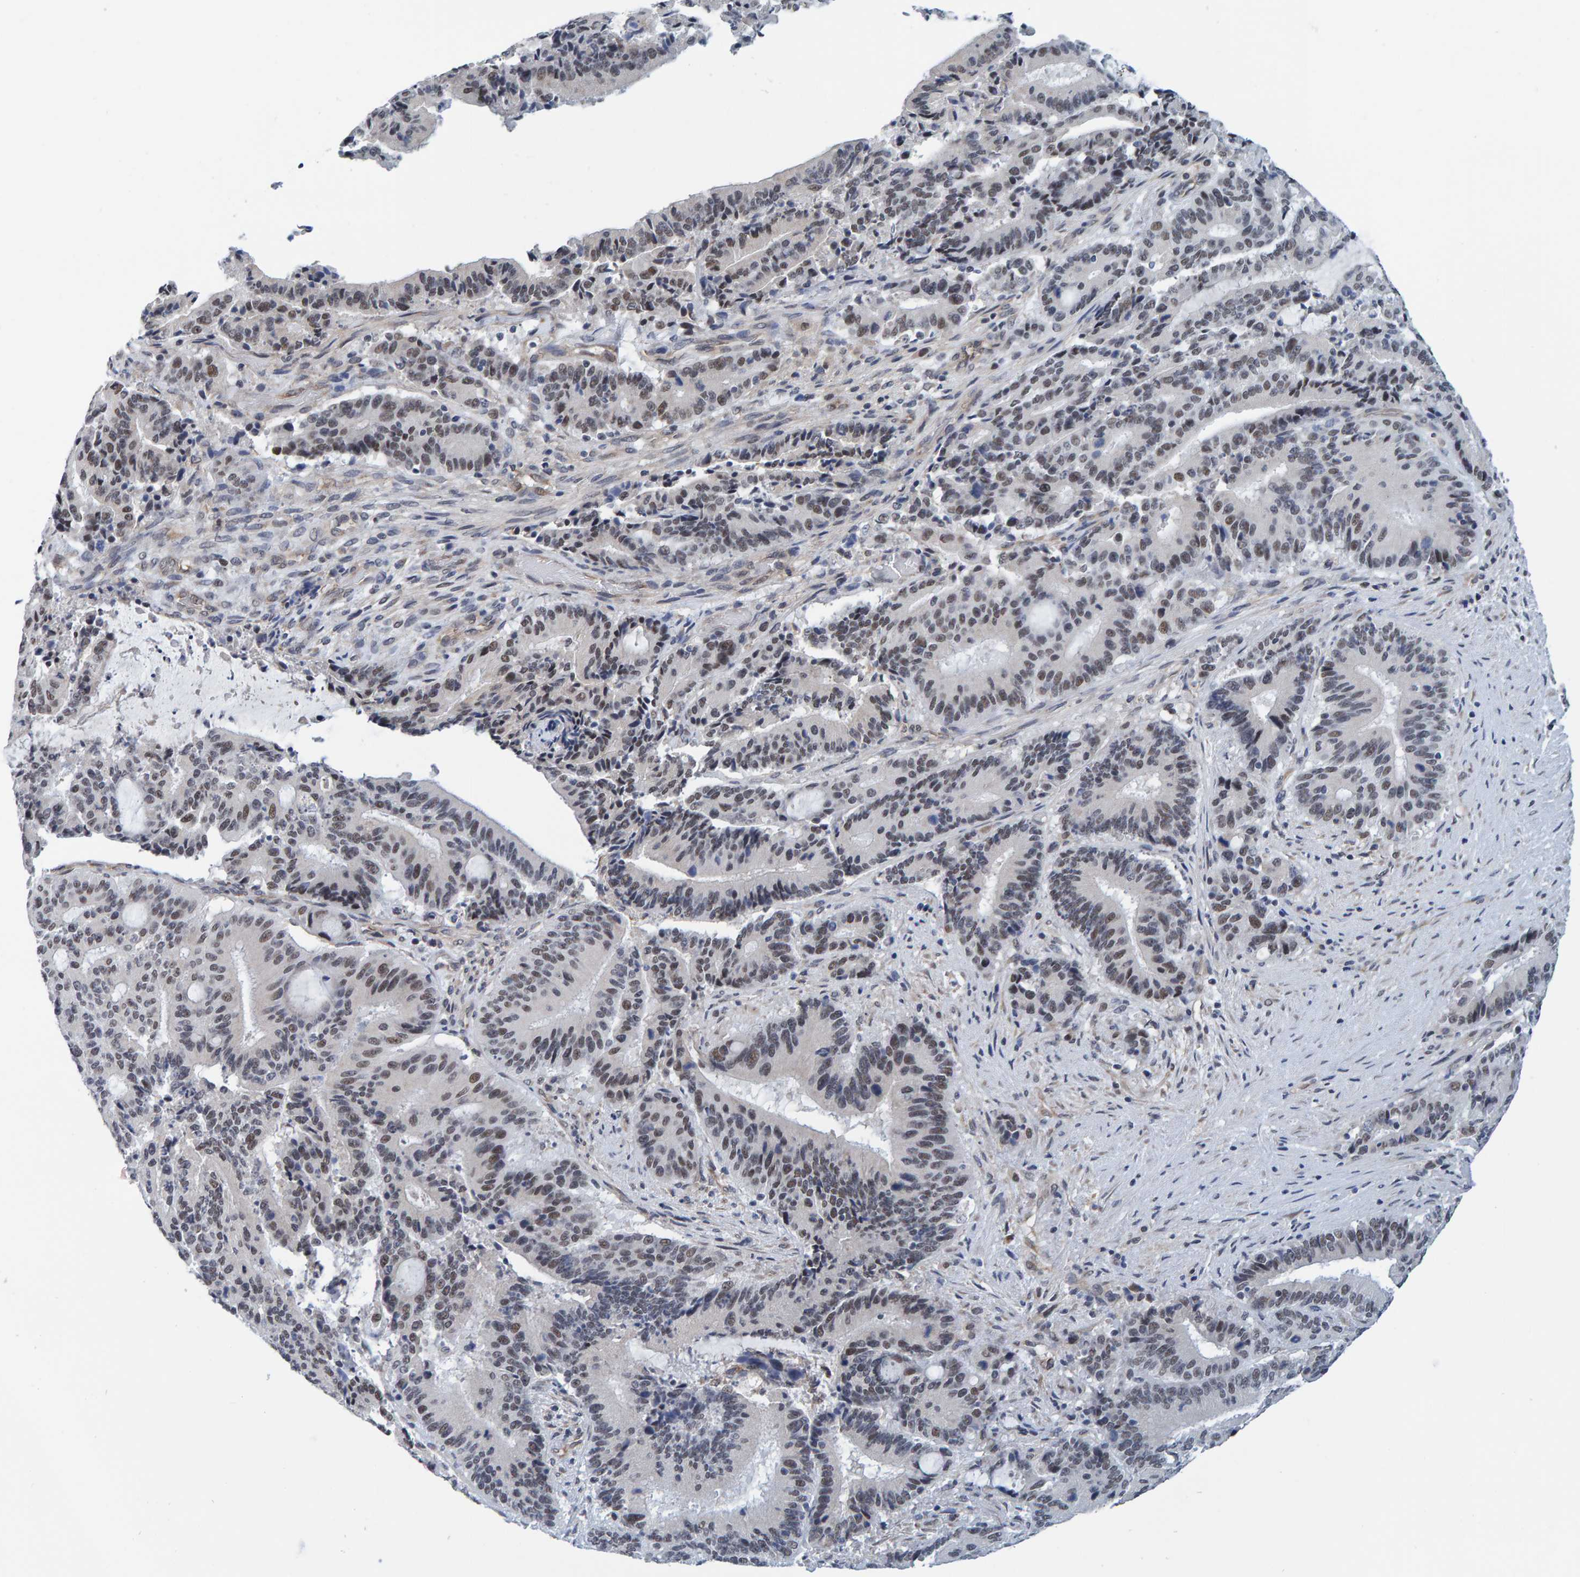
{"staining": {"intensity": "weak", "quantity": "25%-75%", "location": "nuclear"}, "tissue": "liver cancer", "cell_type": "Tumor cells", "image_type": "cancer", "snomed": [{"axis": "morphology", "description": "Normal tissue, NOS"}, {"axis": "morphology", "description": "Cholangiocarcinoma"}, {"axis": "topography", "description": "Liver"}, {"axis": "topography", "description": "Peripheral nerve tissue"}], "caption": "Cholangiocarcinoma (liver) stained with a brown dye shows weak nuclear positive positivity in approximately 25%-75% of tumor cells.", "gene": "SCRN2", "patient": {"sex": "female", "age": 73}}